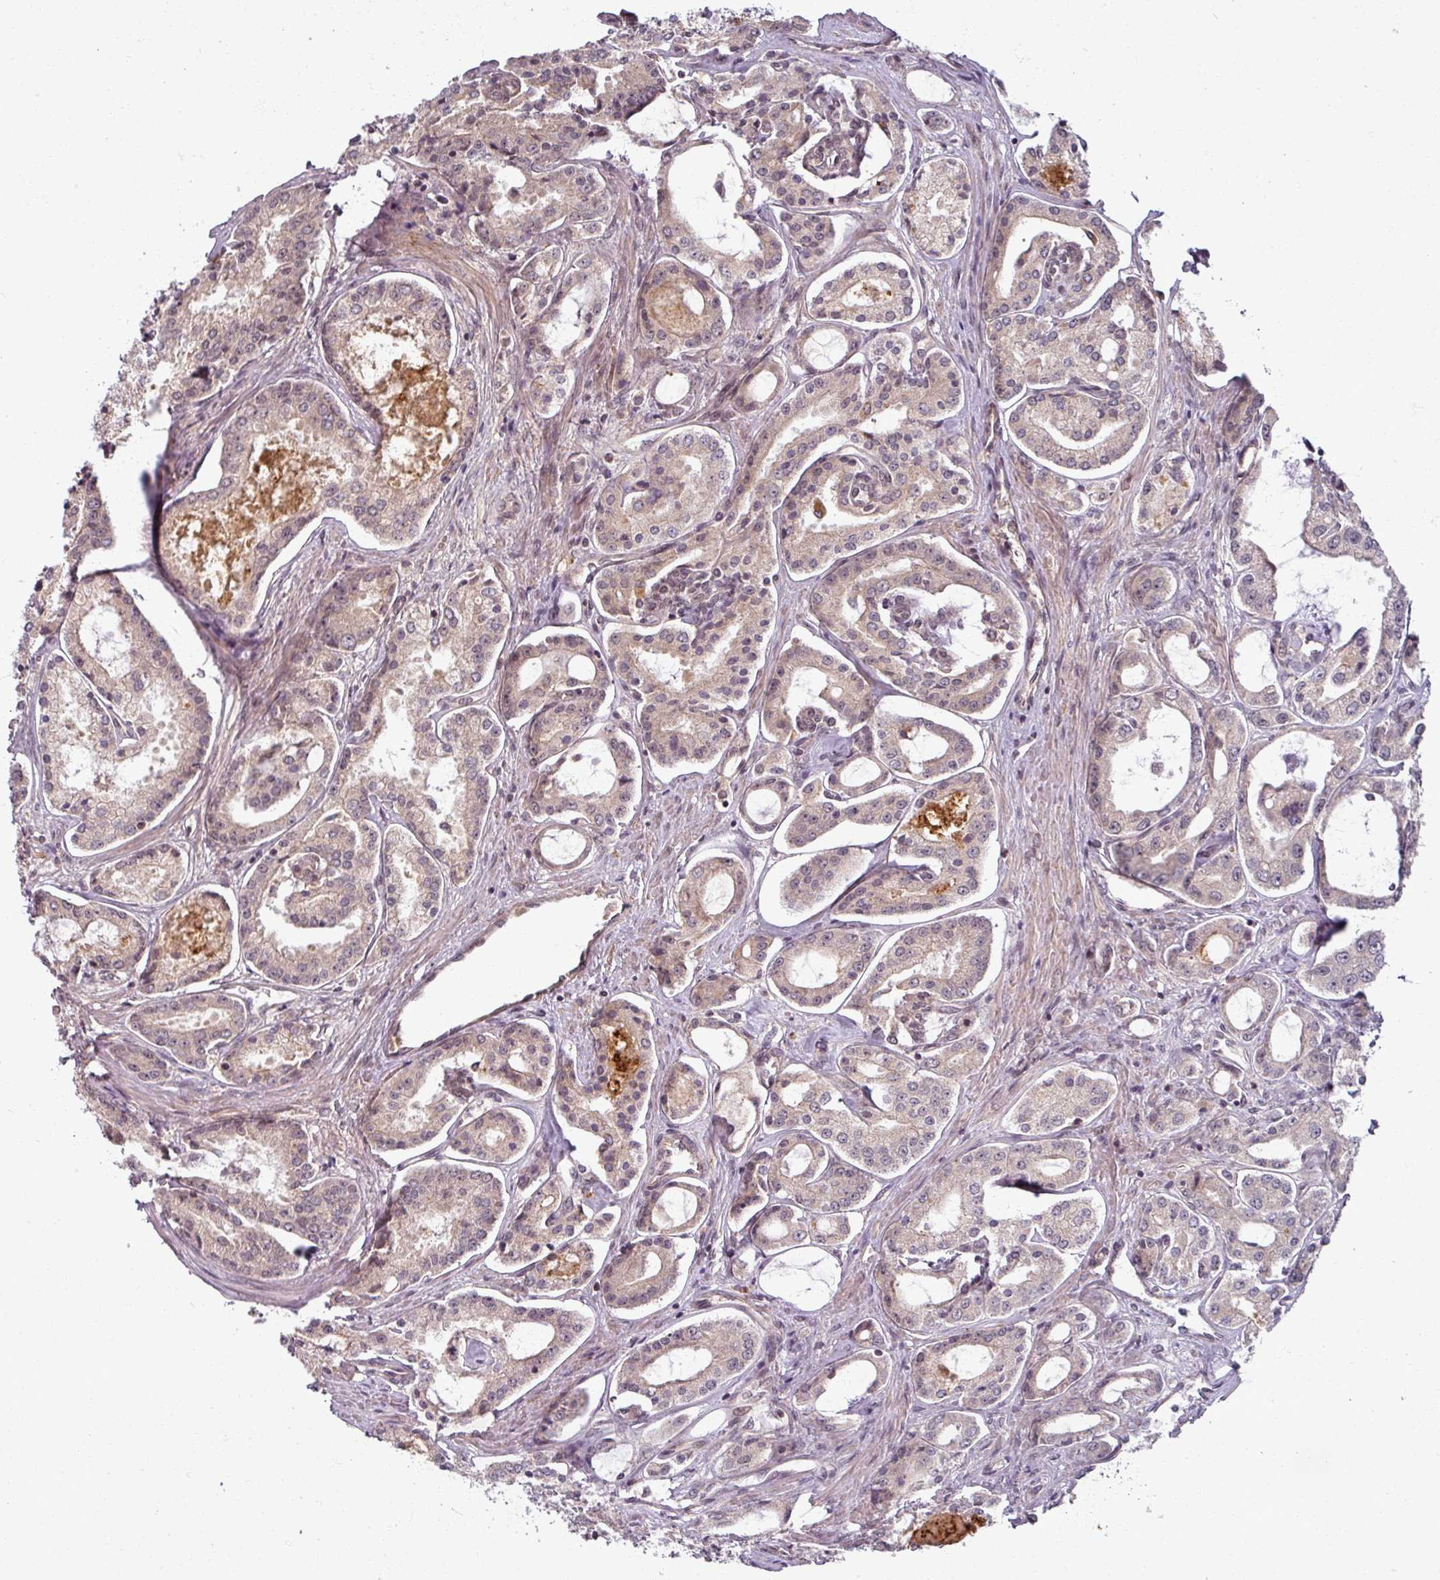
{"staining": {"intensity": "negative", "quantity": "none", "location": "none"}, "tissue": "prostate cancer", "cell_type": "Tumor cells", "image_type": "cancer", "snomed": [{"axis": "morphology", "description": "Adenocarcinoma, Low grade"}, {"axis": "topography", "description": "Prostate"}], "caption": "DAB (3,3'-diaminobenzidine) immunohistochemical staining of human prostate low-grade adenocarcinoma displays no significant expression in tumor cells.", "gene": "POLR2G", "patient": {"sex": "male", "age": 68}}